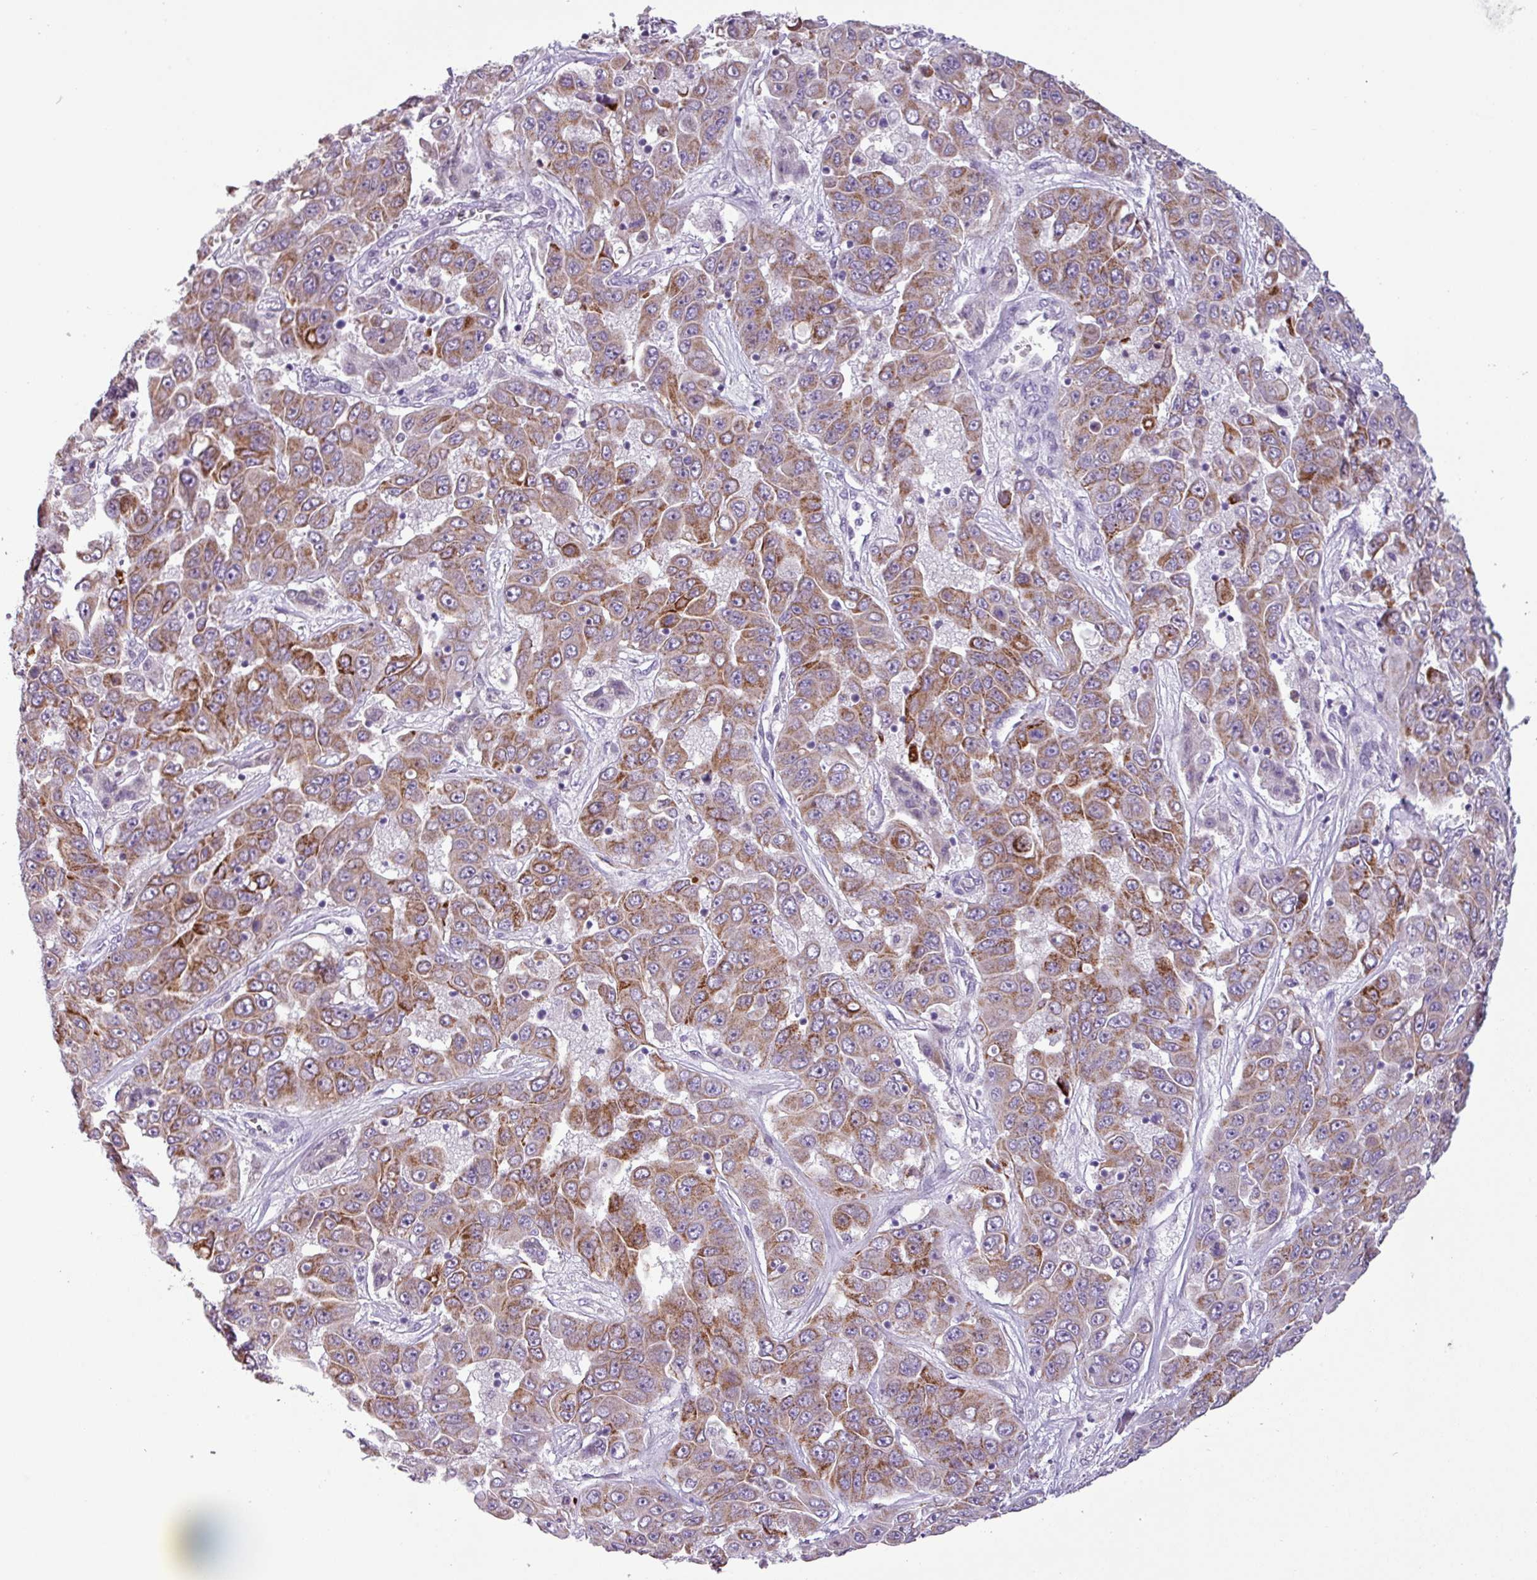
{"staining": {"intensity": "moderate", "quantity": ">75%", "location": "cytoplasmic/membranous"}, "tissue": "liver cancer", "cell_type": "Tumor cells", "image_type": "cancer", "snomed": [{"axis": "morphology", "description": "Cholangiocarcinoma"}, {"axis": "topography", "description": "Liver"}], "caption": "DAB immunohistochemical staining of human liver cancer (cholangiocarcinoma) displays moderate cytoplasmic/membranous protein expression in approximately >75% of tumor cells. The staining was performed using DAB (3,3'-diaminobenzidine), with brown indicating positive protein expression. Nuclei are stained blue with hematoxylin.", "gene": "ZNF667", "patient": {"sex": "female", "age": 52}}